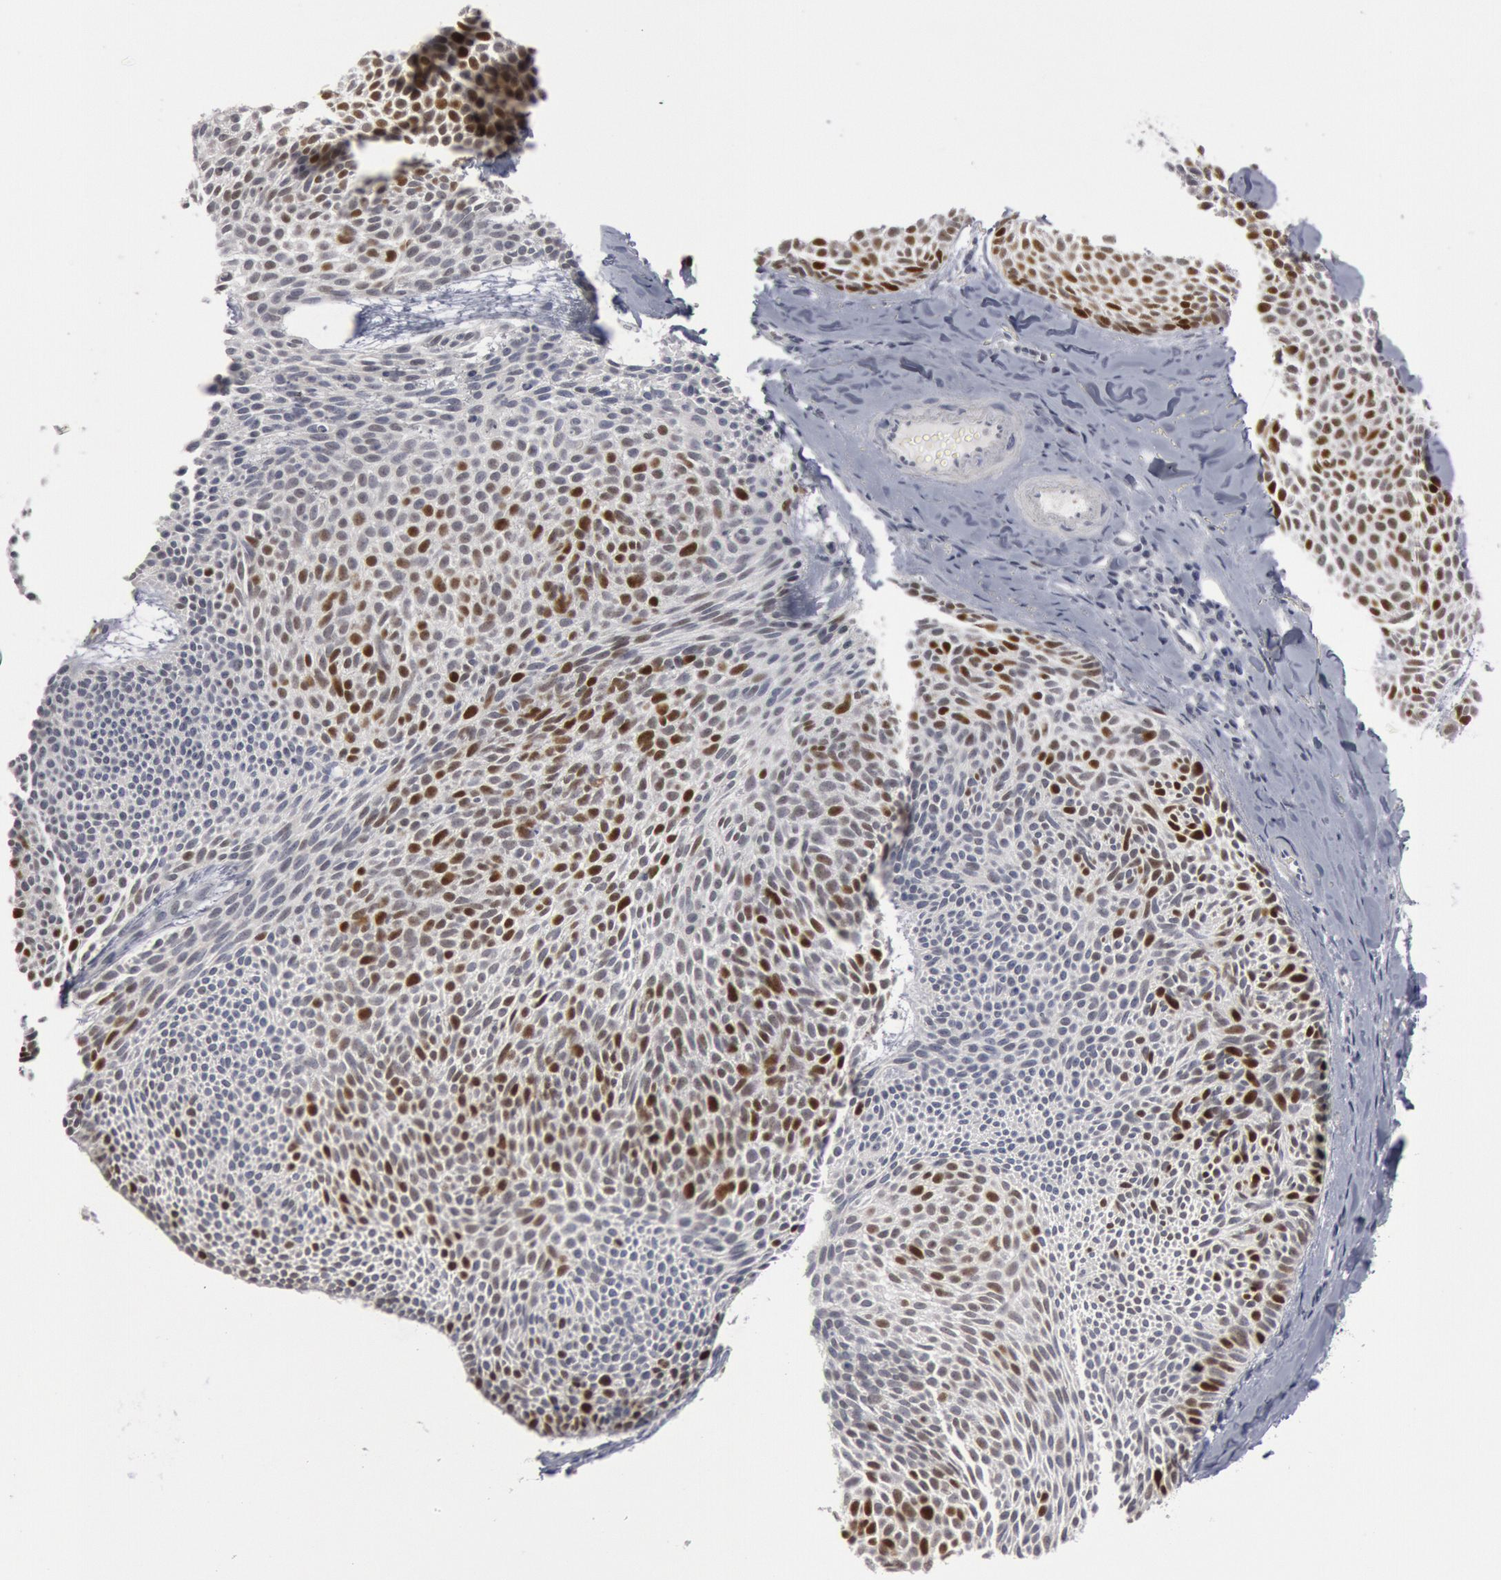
{"staining": {"intensity": "strong", "quantity": "25%-75%", "location": "nuclear"}, "tissue": "skin cancer", "cell_type": "Tumor cells", "image_type": "cancer", "snomed": [{"axis": "morphology", "description": "Basal cell carcinoma"}, {"axis": "topography", "description": "Skin"}], "caption": "Immunohistochemistry photomicrograph of human skin cancer stained for a protein (brown), which shows high levels of strong nuclear expression in about 25%-75% of tumor cells.", "gene": "WDHD1", "patient": {"sex": "male", "age": 84}}